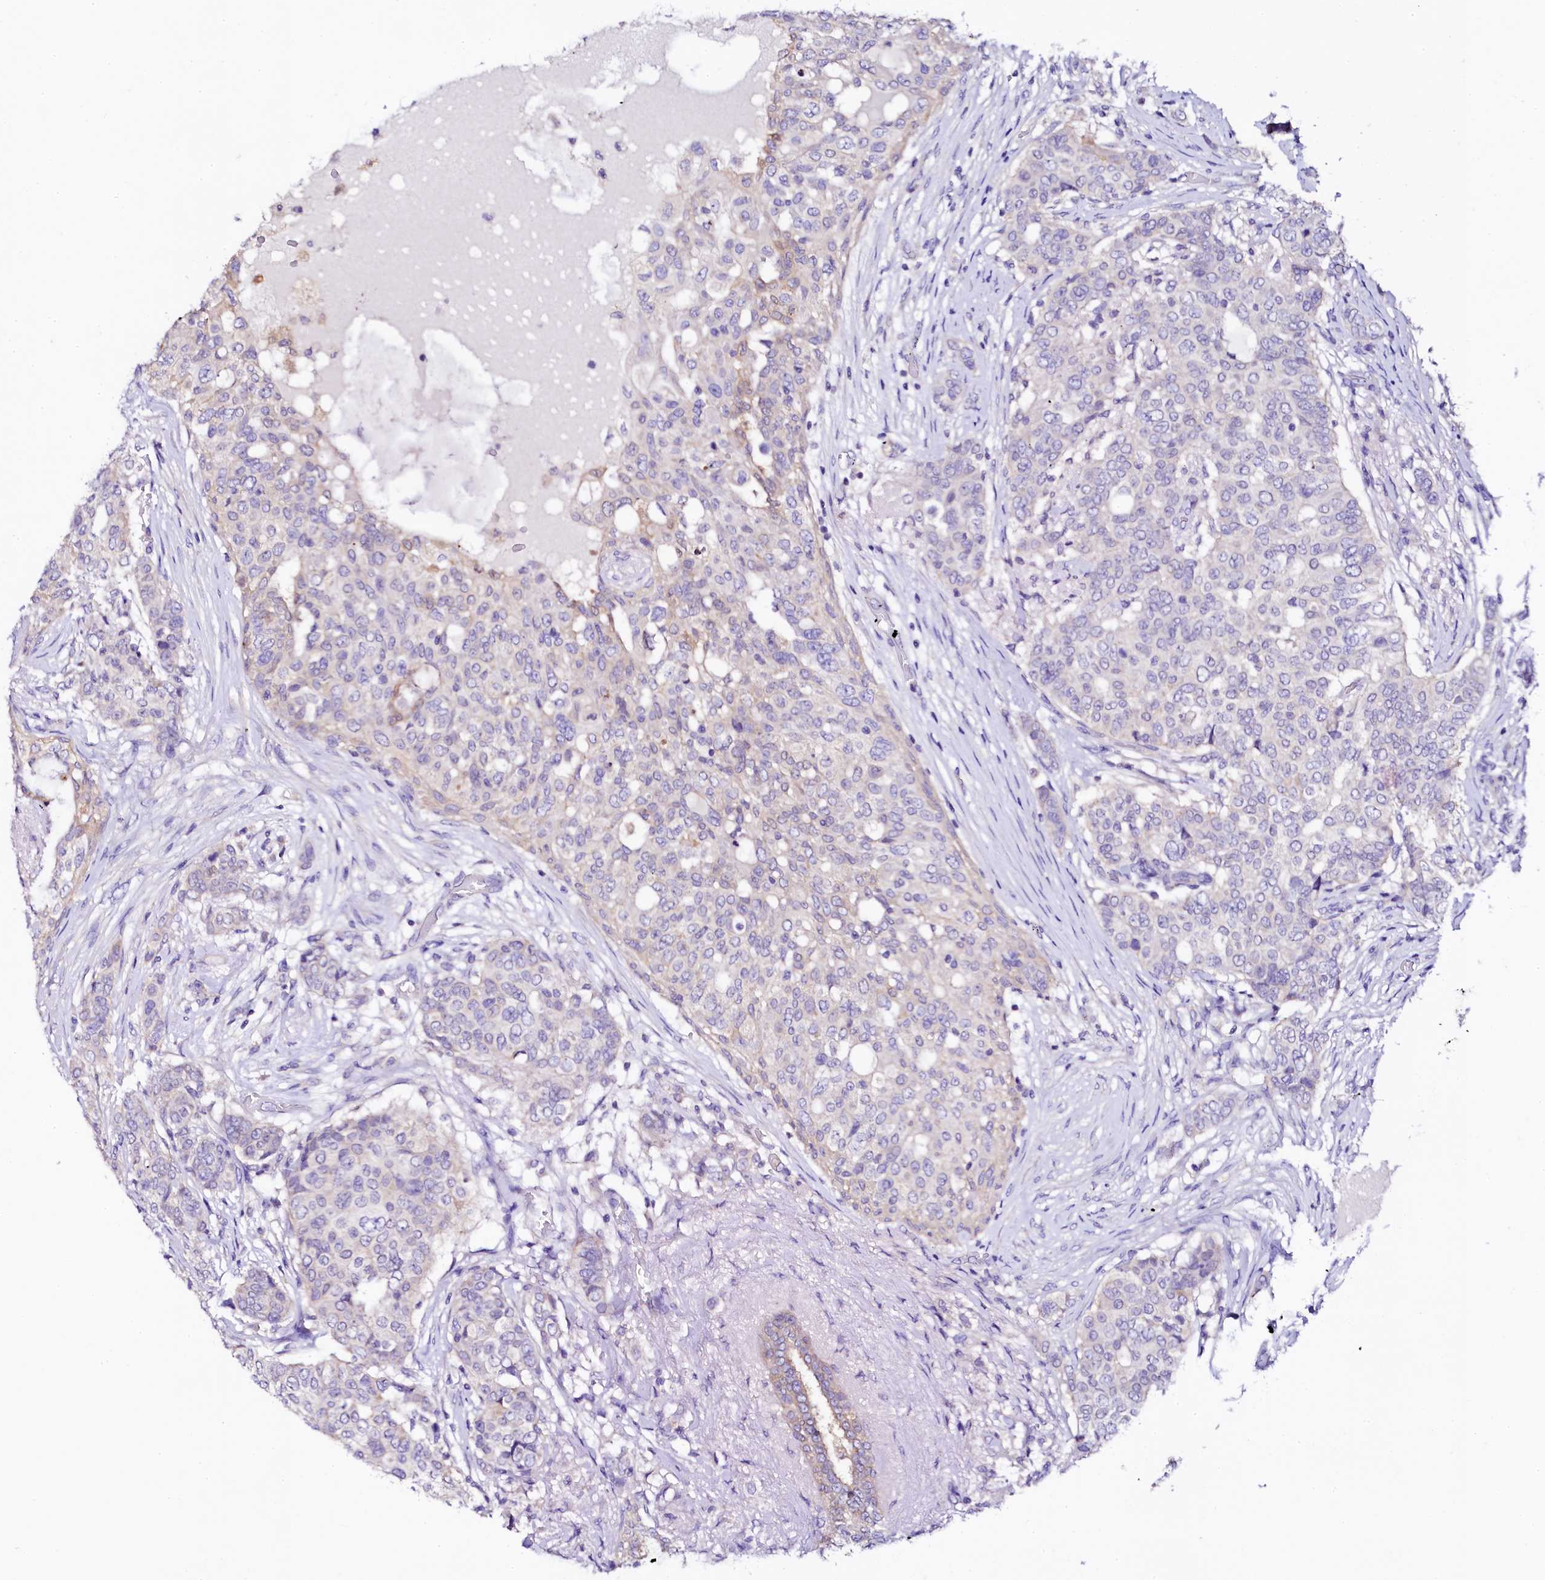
{"staining": {"intensity": "negative", "quantity": "none", "location": "none"}, "tissue": "breast cancer", "cell_type": "Tumor cells", "image_type": "cancer", "snomed": [{"axis": "morphology", "description": "Lobular carcinoma"}, {"axis": "topography", "description": "Breast"}], "caption": "An image of lobular carcinoma (breast) stained for a protein shows no brown staining in tumor cells.", "gene": "NAA16", "patient": {"sex": "female", "age": 51}}